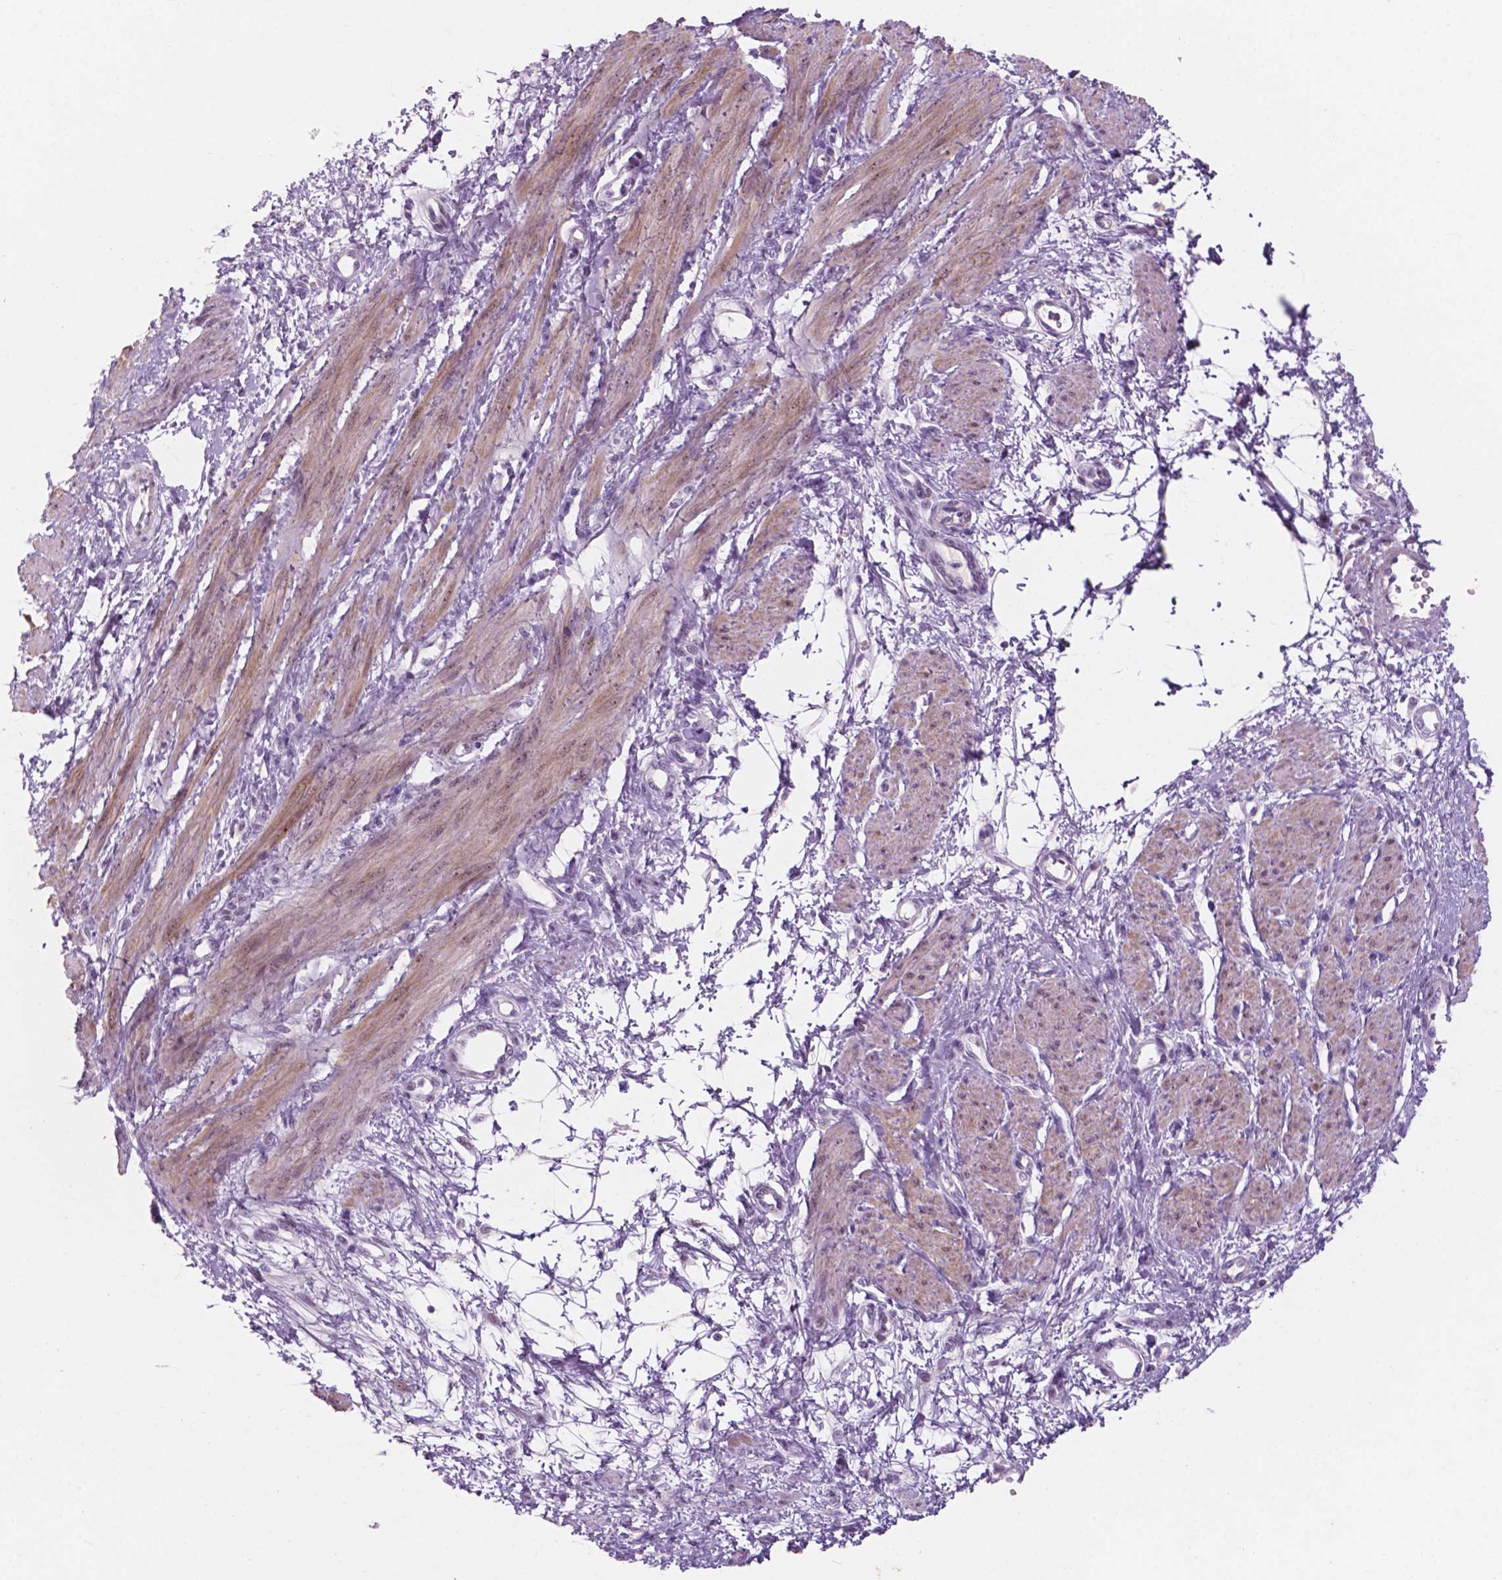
{"staining": {"intensity": "weak", "quantity": "25%-75%", "location": "cytoplasmic/membranous"}, "tissue": "smooth muscle", "cell_type": "Smooth muscle cells", "image_type": "normal", "snomed": [{"axis": "morphology", "description": "Normal tissue, NOS"}, {"axis": "topography", "description": "Smooth muscle"}, {"axis": "topography", "description": "Uterus"}], "caption": "Immunohistochemistry of normal smooth muscle shows low levels of weak cytoplasmic/membranous positivity in approximately 25%-75% of smooth muscle cells. (DAB (3,3'-diaminobenzidine) = brown stain, brightfield microscopy at high magnification).", "gene": "ZNF853", "patient": {"sex": "female", "age": 39}}